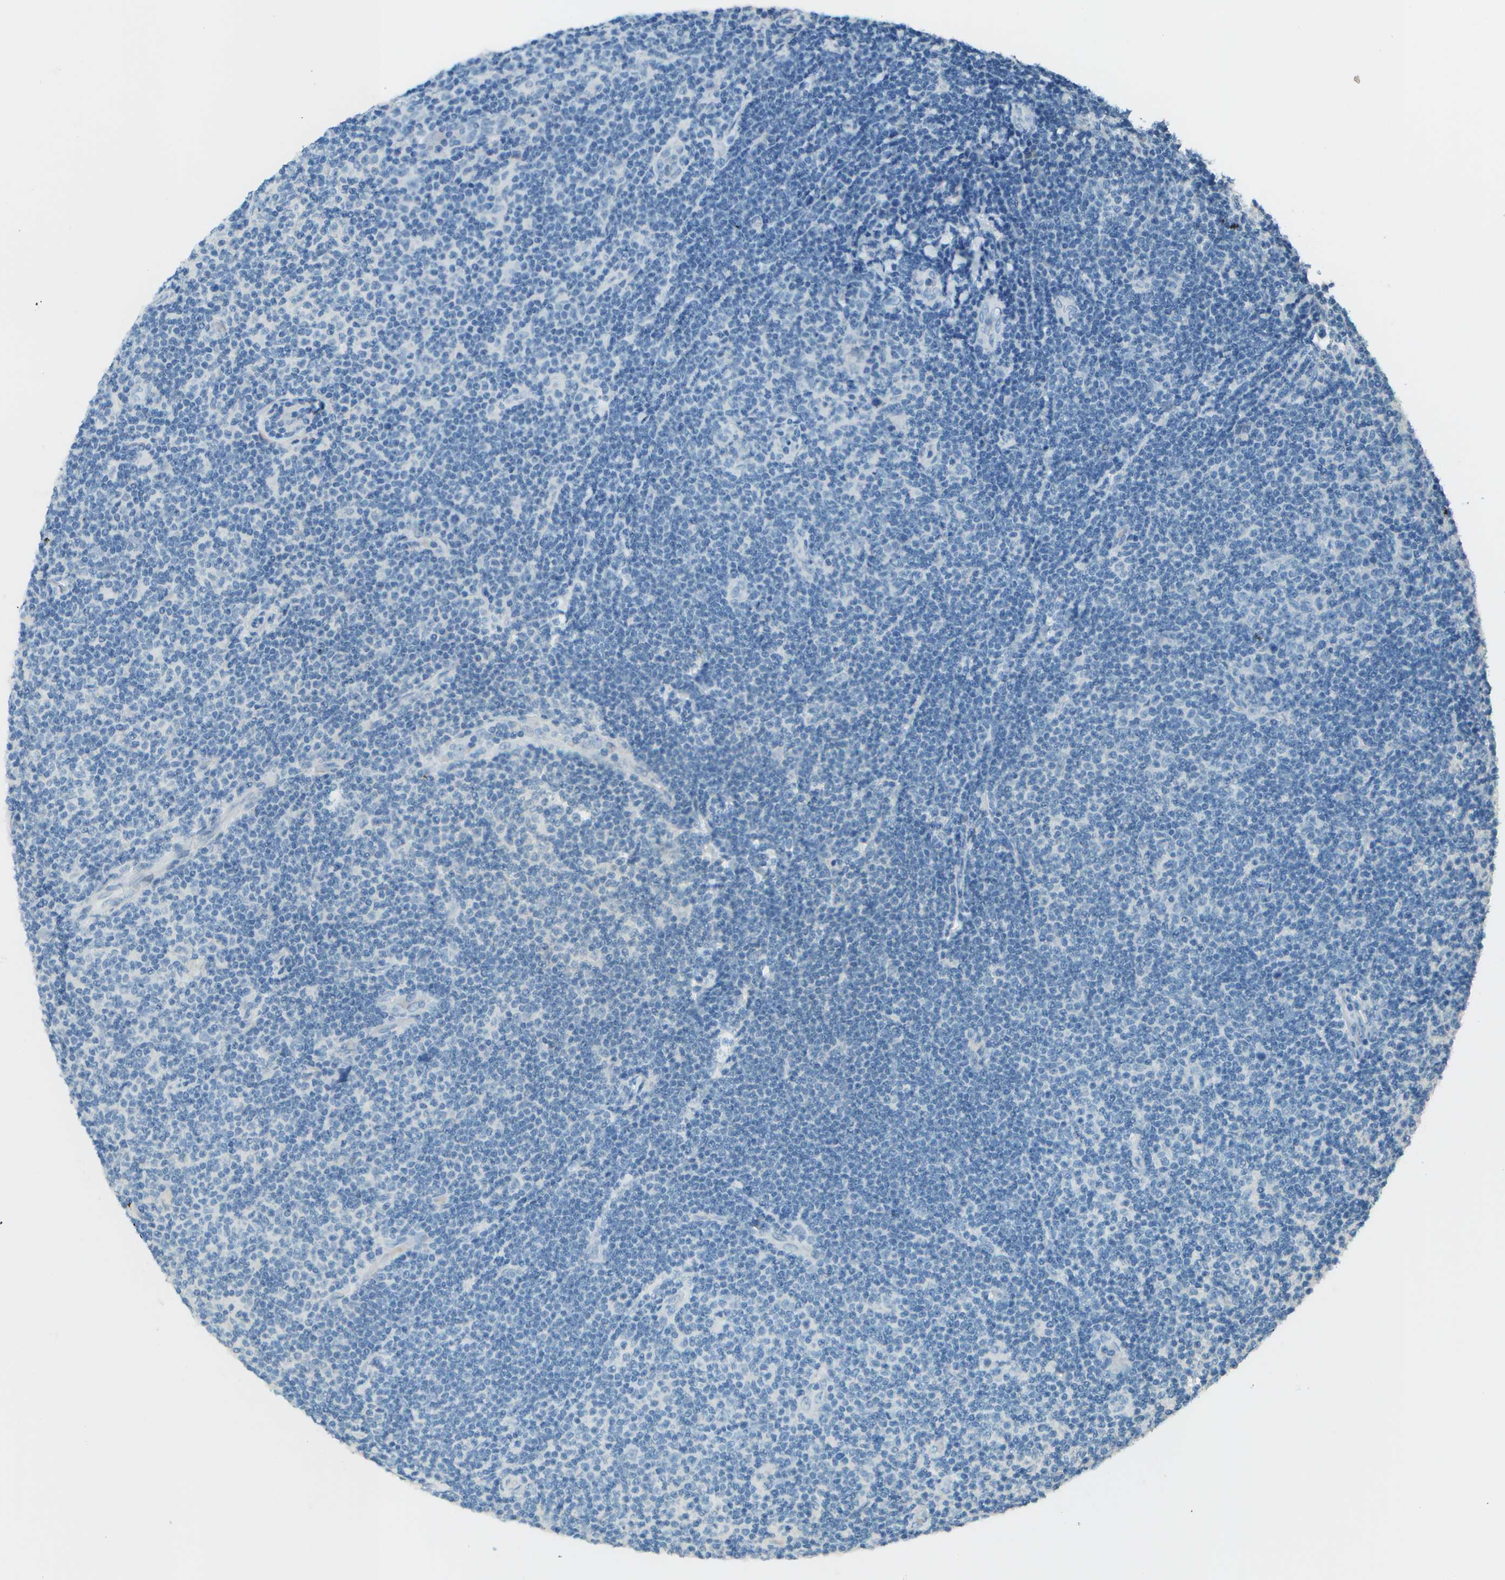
{"staining": {"intensity": "negative", "quantity": "none", "location": "none"}, "tissue": "lymphoma", "cell_type": "Tumor cells", "image_type": "cancer", "snomed": [{"axis": "morphology", "description": "Malignant lymphoma, non-Hodgkin's type, Low grade"}, {"axis": "topography", "description": "Lymph node"}], "caption": "Malignant lymphoma, non-Hodgkin's type (low-grade) stained for a protein using immunohistochemistry (IHC) reveals no expression tumor cells.", "gene": "LGI2", "patient": {"sex": "male", "age": 83}}